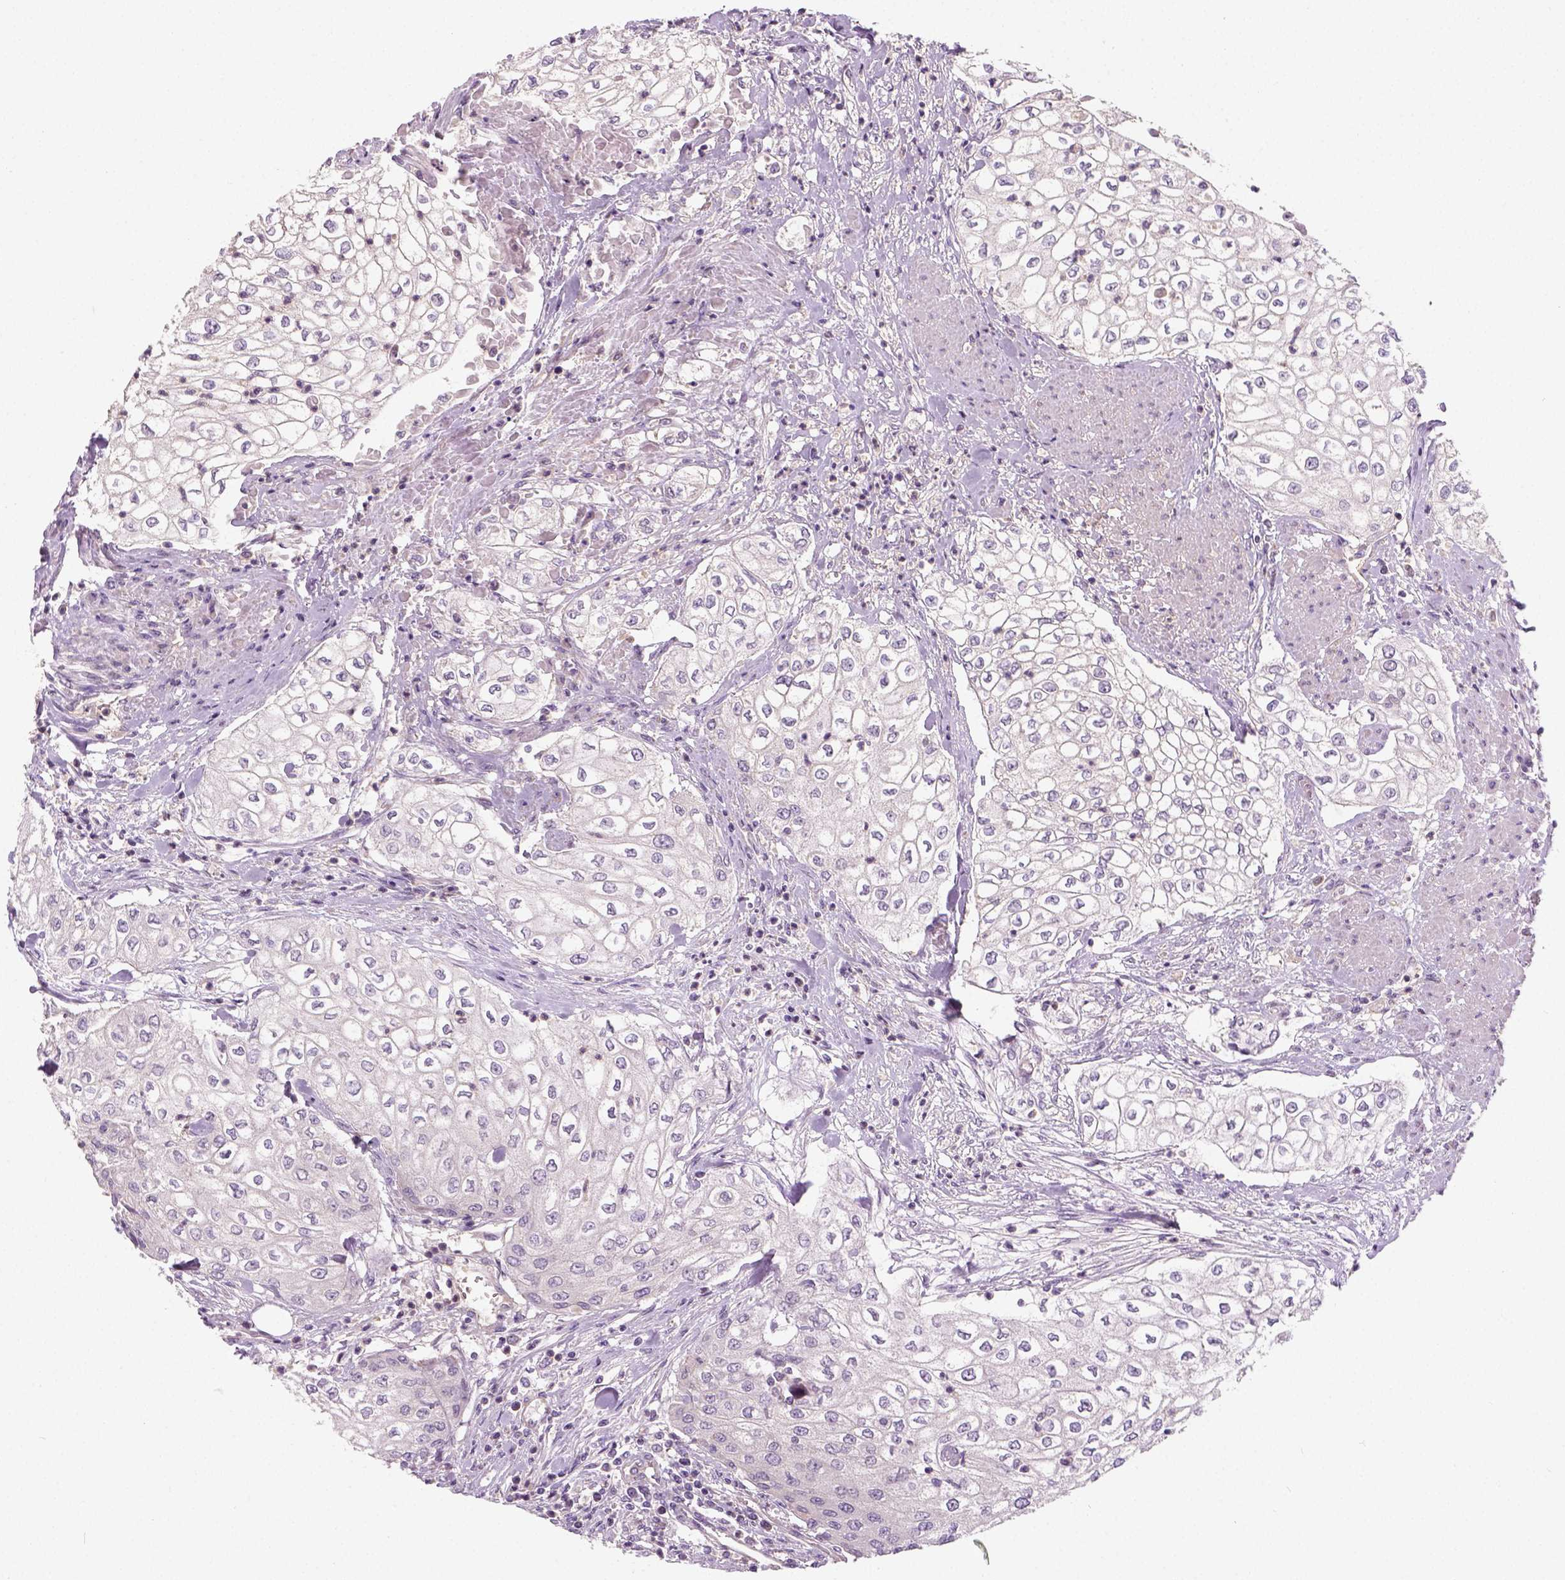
{"staining": {"intensity": "weak", "quantity": "25%-75%", "location": "cytoplasmic/membranous"}, "tissue": "urothelial cancer", "cell_type": "Tumor cells", "image_type": "cancer", "snomed": [{"axis": "morphology", "description": "Urothelial carcinoma, High grade"}, {"axis": "topography", "description": "Urinary bladder"}], "caption": "Weak cytoplasmic/membranous expression for a protein is identified in about 25%-75% of tumor cells of urothelial cancer using immunohistochemistry (IHC).", "gene": "CRACR2A", "patient": {"sex": "male", "age": 62}}